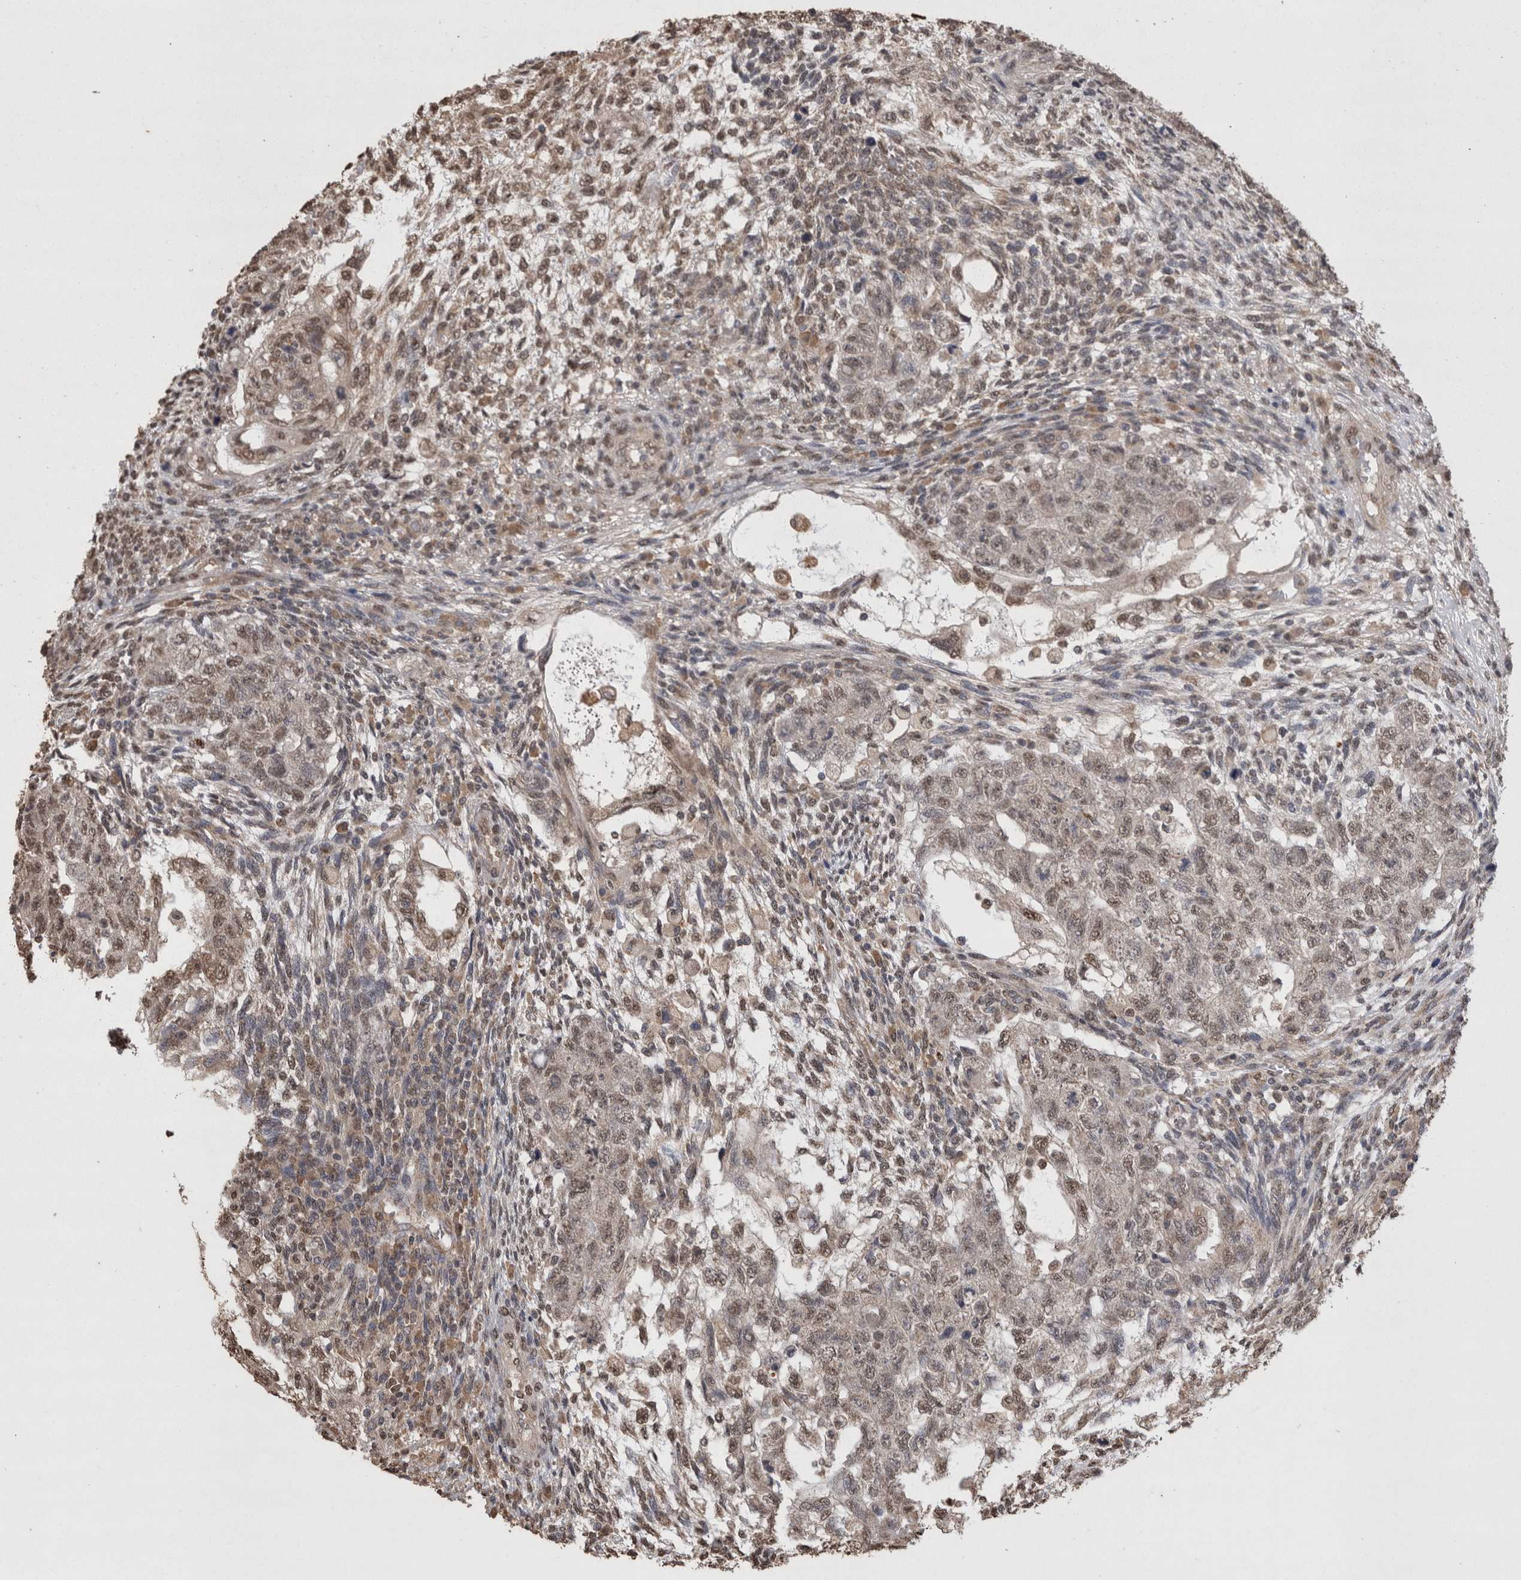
{"staining": {"intensity": "weak", "quantity": ">75%", "location": "nuclear"}, "tissue": "testis cancer", "cell_type": "Tumor cells", "image_type": "cancer", "snomed": [{"axis": "morphology", "description": "Normal tissue, NOS"}, {"axis": "morphology", "description": "Carcinoma, Embryonal, NOS"}, {"axis": "topography", "description": "Testis"}], "caption": "There is low levels of weak nuclear expression in tumor cells of embryonal carcinoma (testis), as demonstrated by immunohistochemical staining (brown color).", "gene": "GRK5", "patient": {"sex": "male", "age": 36}}